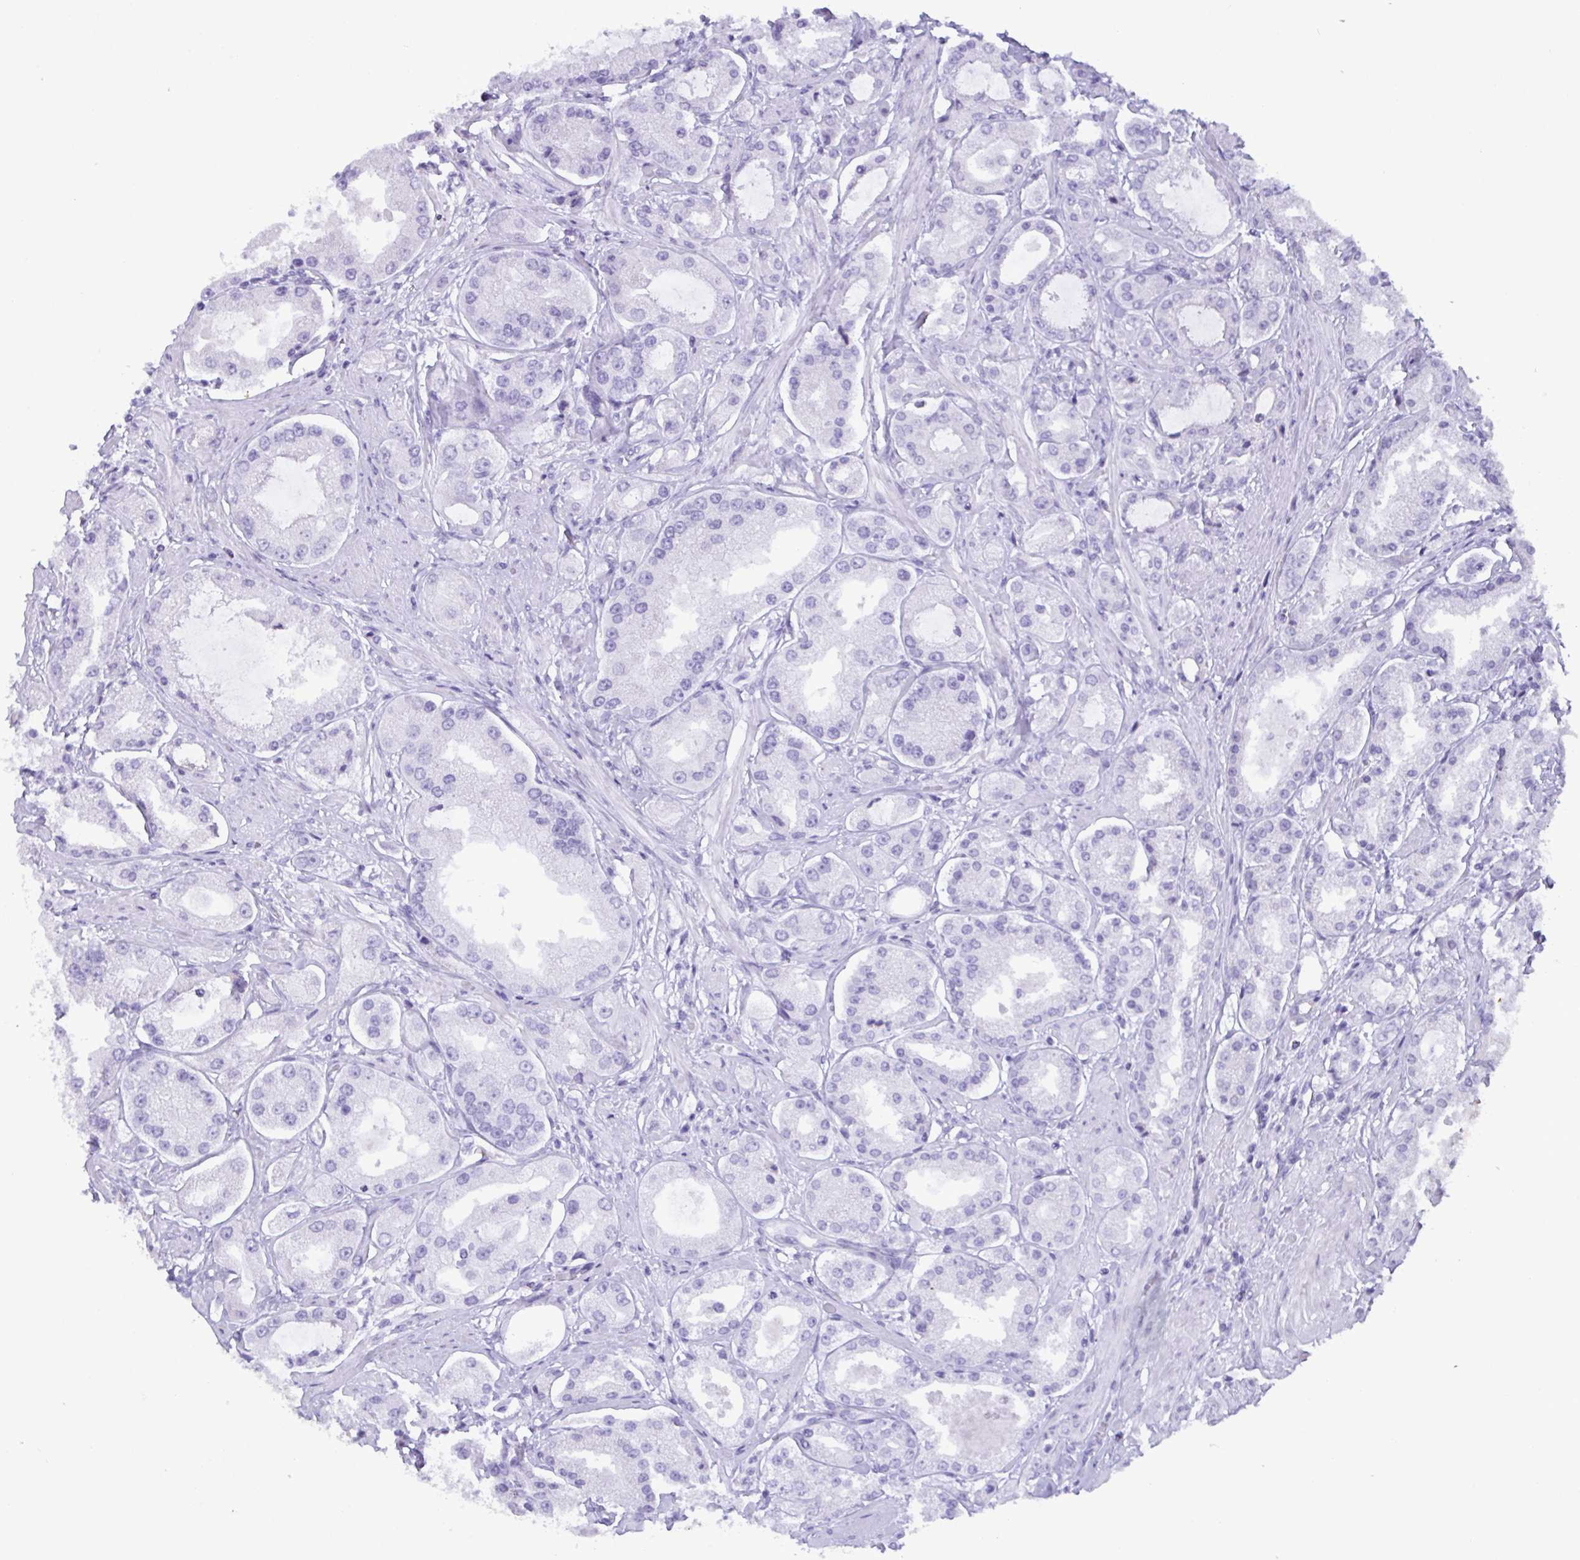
{"staining": {"intensity": "negative", "quantity": "none", "location": "none"}, "tissue": "prostate cancer", "cell_type": "Tumor cells", "image_type": "cancer", "snomed": [{"axis": "morphology", "description": "Adenocarcinoma, High grade"}, {"axis": "topography", "description": "Prostate"}], "caption": "An image of human prostate cancer is negative for staining in tumor cells.", "gene": "C4orf33", "patient": {"sex": "male", "age": 69}}